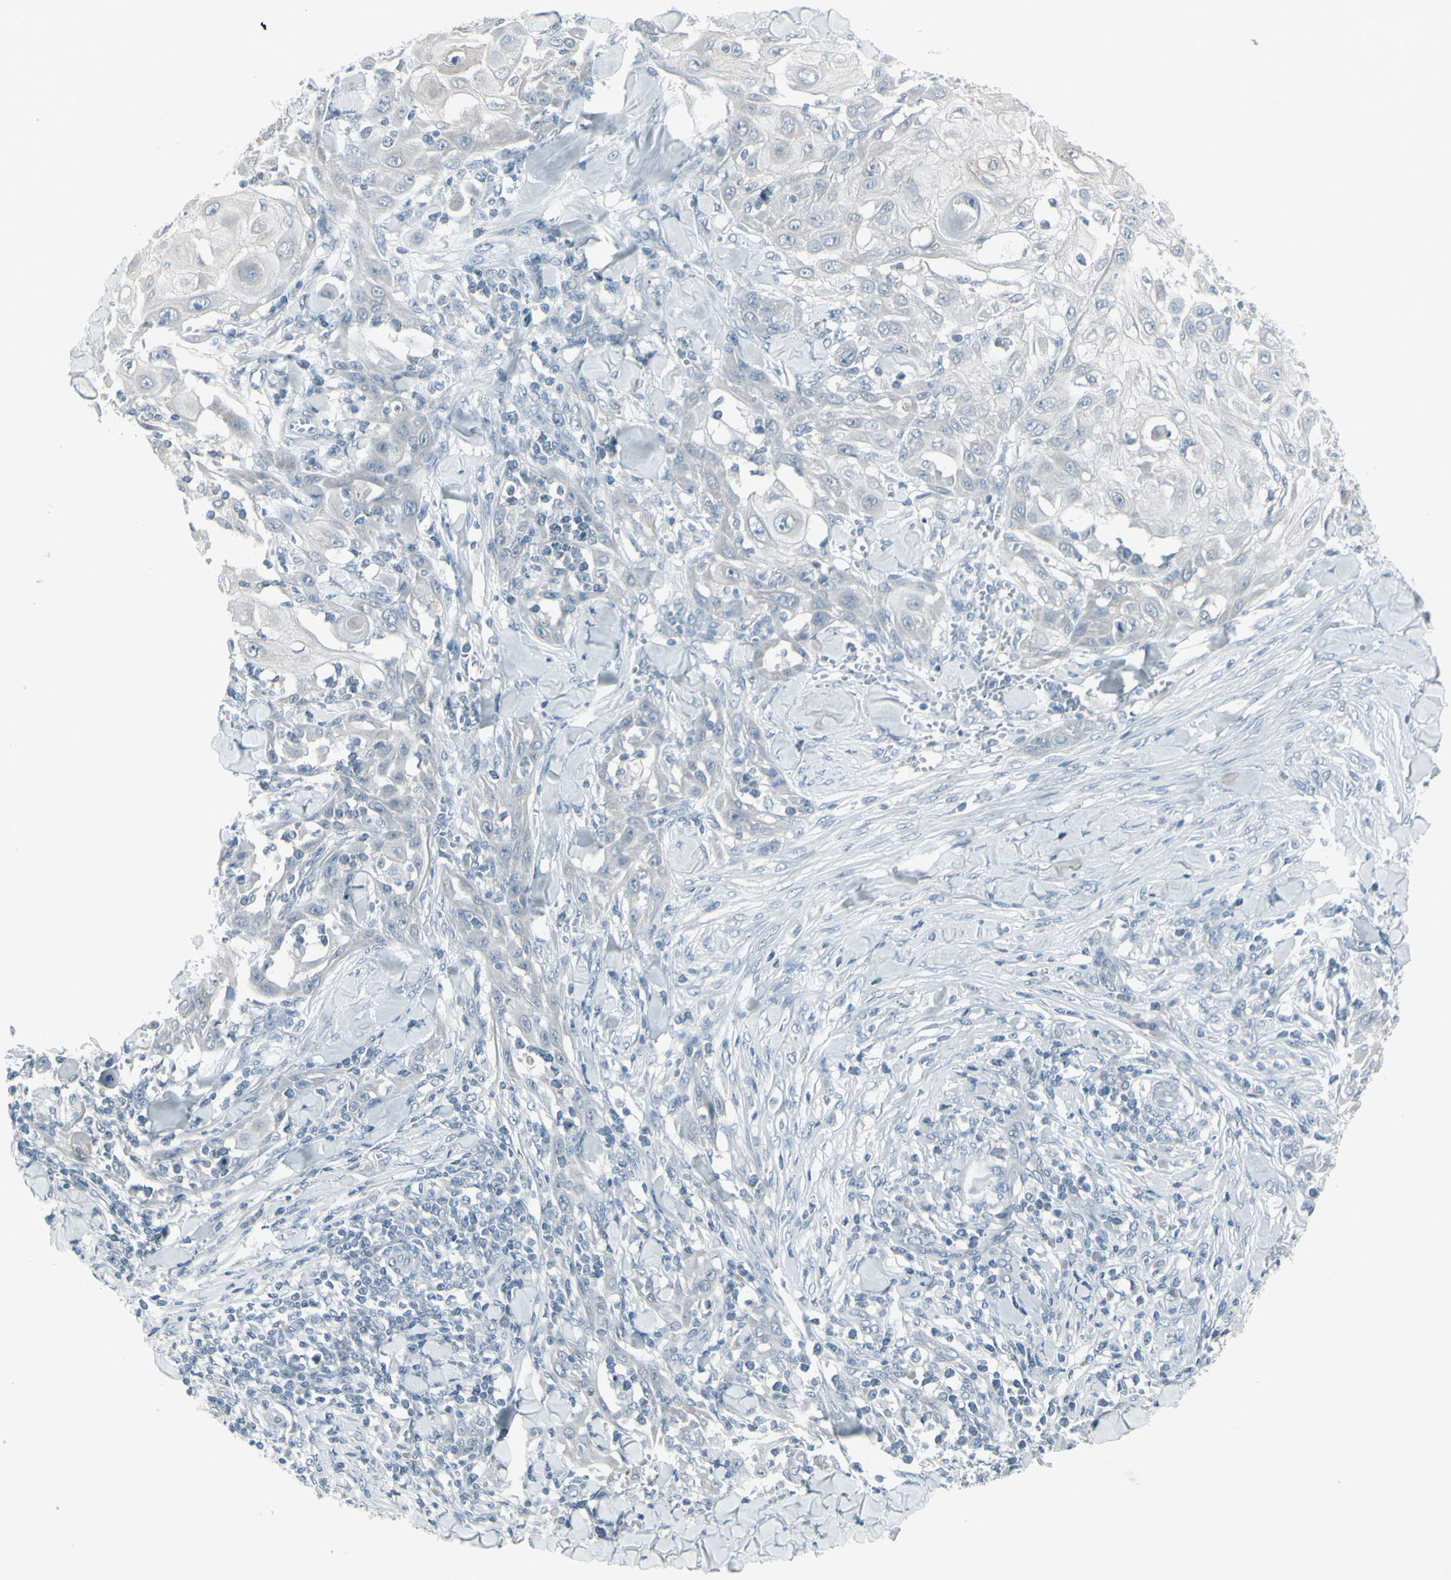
{"staining": {"intensity": "negative", "quantity": "none", "location": "none"}, "tissue": "skin cancer", "cell_type": "Tumor cells", "image_type": "cancer", "snomed": [{"axis": "morphology", "description": "Squamous cell carcinoma, NOS"}, {"axis": "topography", "description": "Skin"}], "caption": "Immunohistochemical staining of skin cancer reveals no significant expression in tumor cells.", "gene": "RAB3A", "patient": {"sex": "male", "age": 24}}